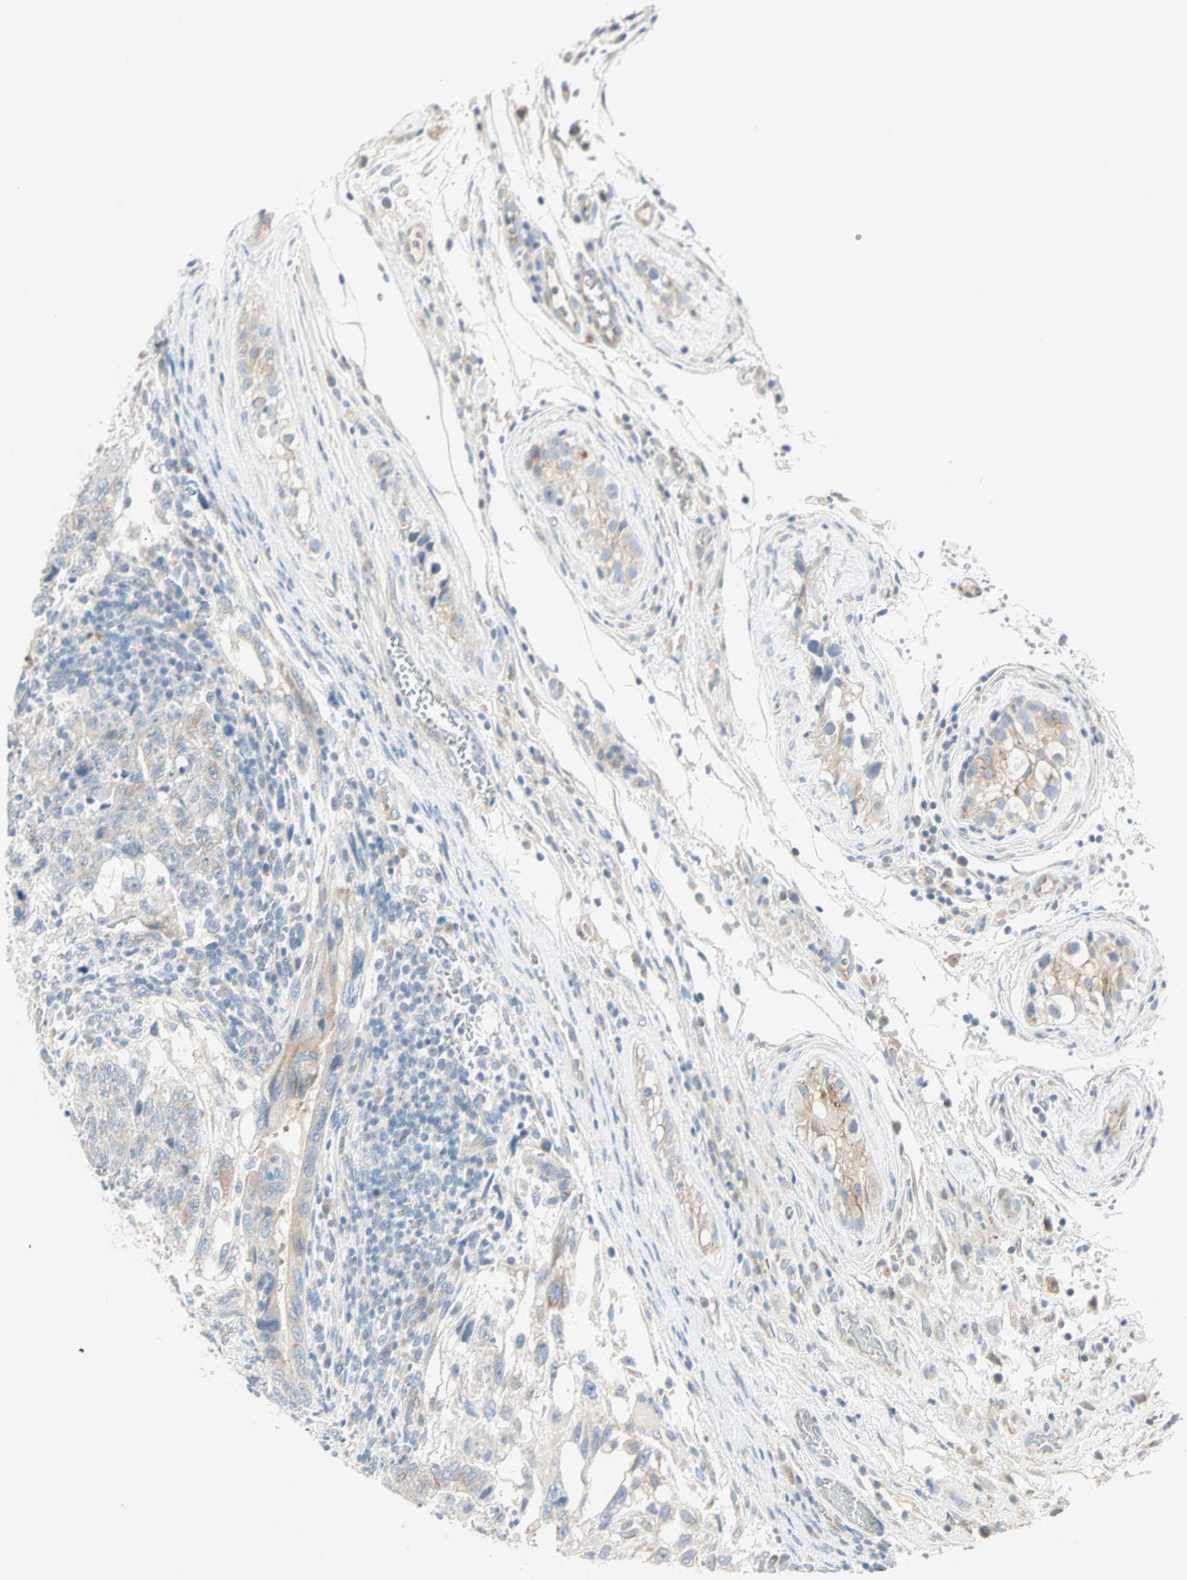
{"staining": {"intensity": "weak", "quantity": "<25%", "location": "cytoplasmic/membranous"}, "tissue": "testis cancer", "cell_type": "Tumor cells", "image_type": "cancer", "snomed": [{"axis": "morphology", "description": "Normal tissue, NOS"}, {"axis": "morphology", "description": "Carcinoma, Embryonal, NOS"}, {"axis": "topography", "description": "Testis"}], "caption": "Tumor cells are negative for protein expression in human testis cancer (embryonal carcinoma).", "gene": "SULT1C2", "patient": {"sex": "male", "age": 36}}